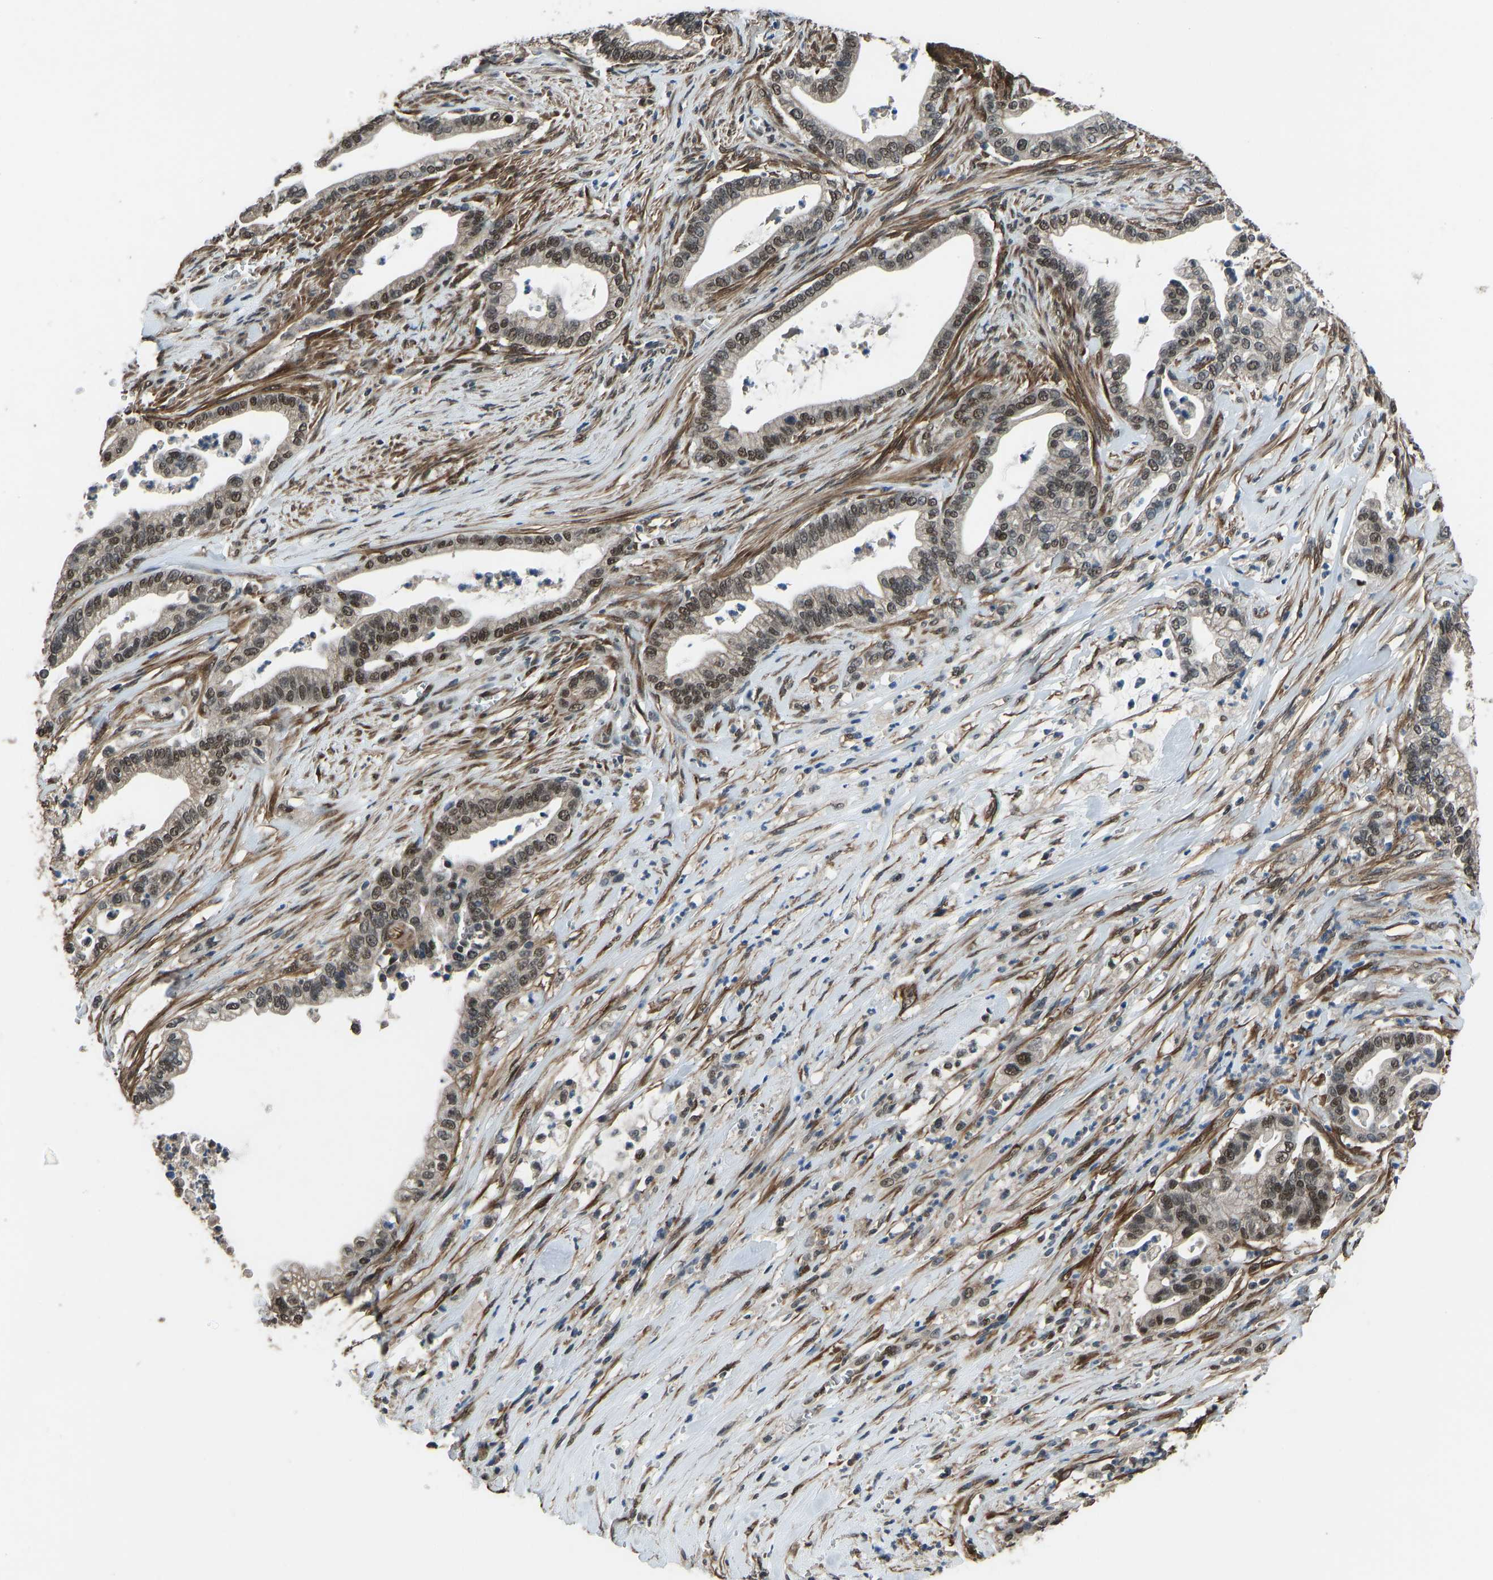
{"staining": {"intensity": "moderate", "quantity": ">75%", "location": "nuclear"}, "tissue": "pancreatic cancer", "cell_type": "Tumor cells", "image_type": "cancer", "snomed": [{"axis": "morphology", "description": "Adenocarcinoma, NOS"}, {"axis": "topography", "description": "Pancreas"}], "caption": "The histopathology image displays immunohistochemical staining of pancreatic cancer (adenocarcinoma). There is moderate nuclear staining is appreciated in approximately >75% of tumor cells.", "gene": "TOX4", "patient": {"sex": "male", "age": 69}}